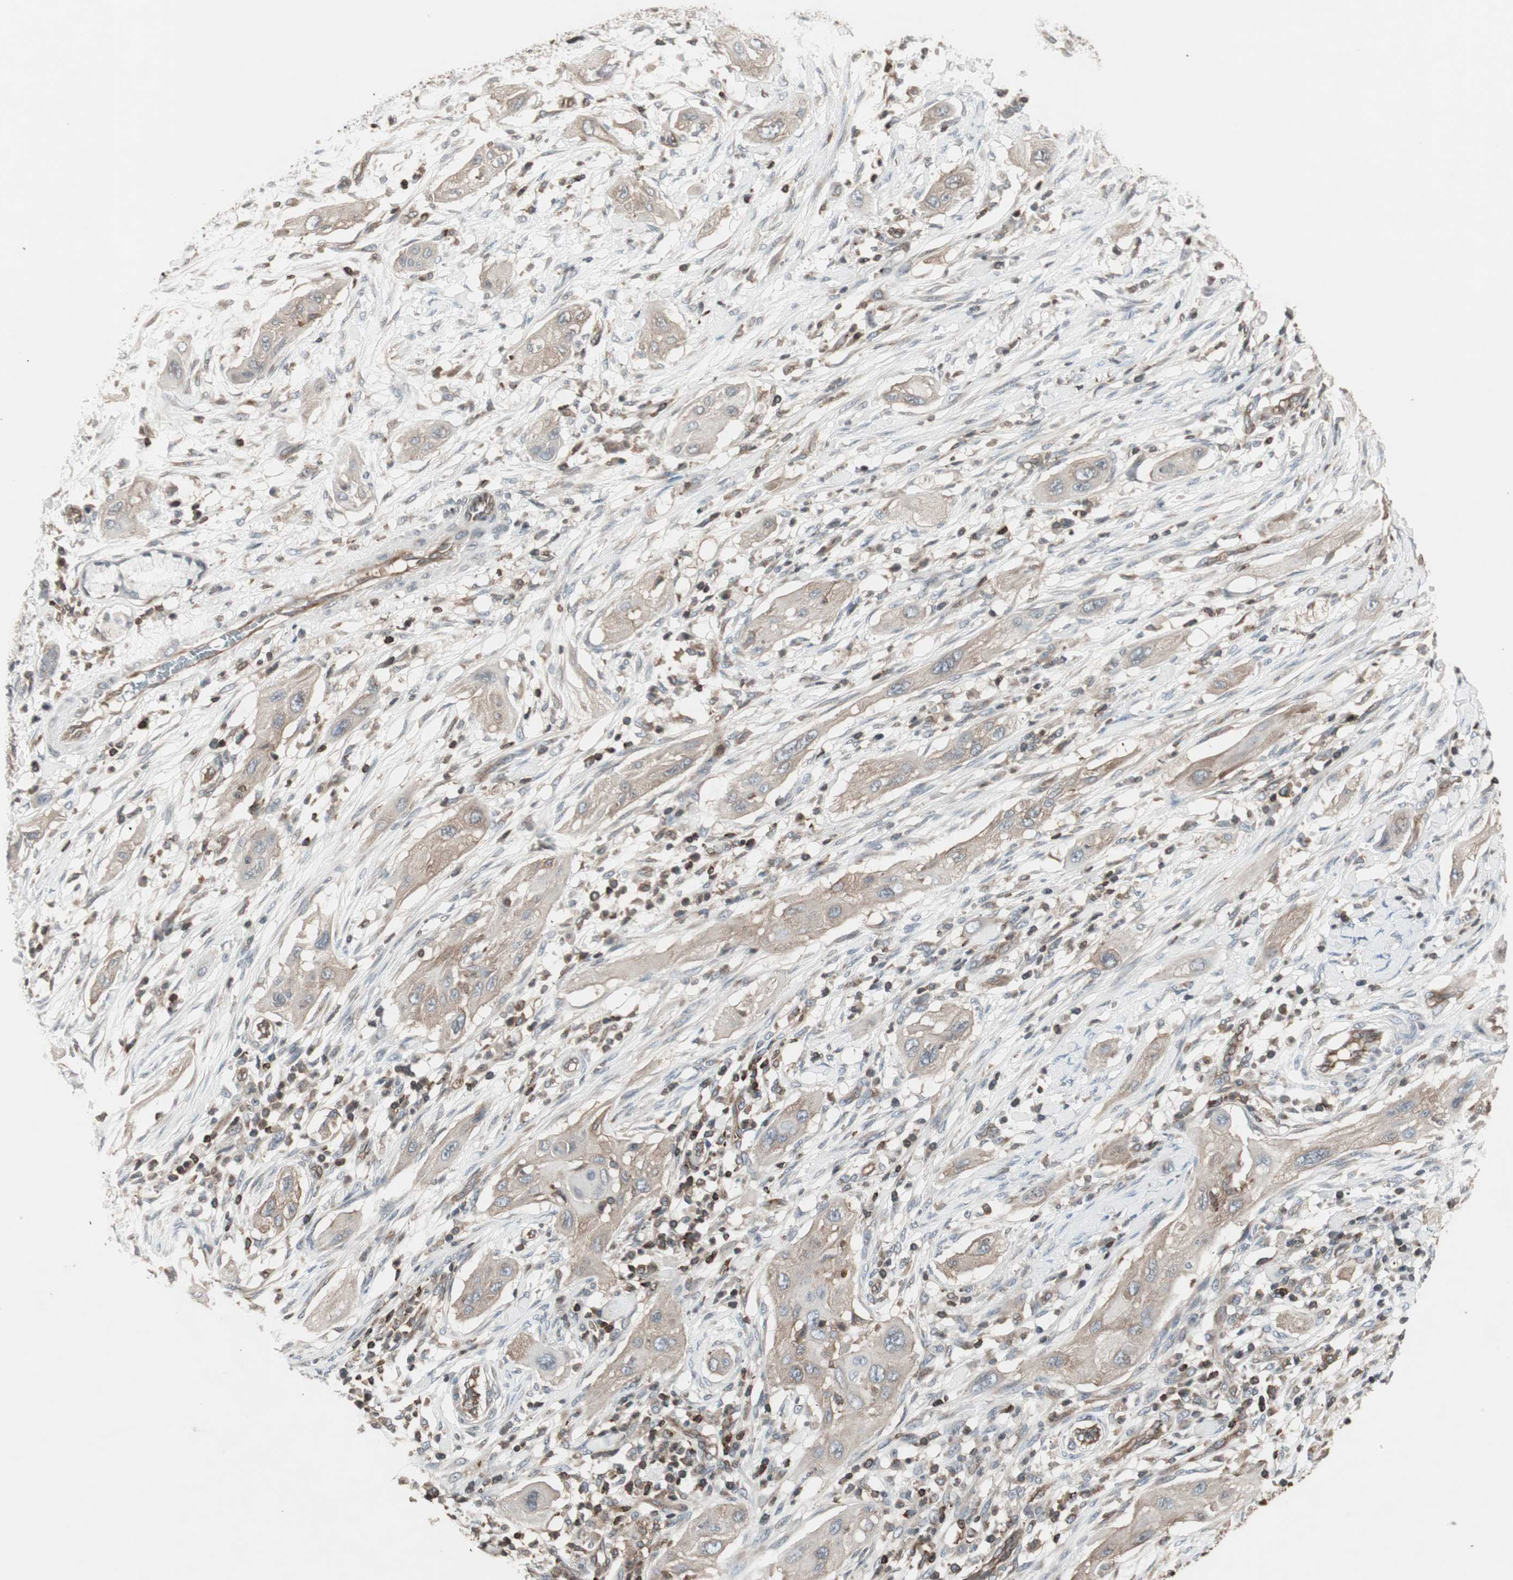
{"staining": {"intensity": "weak", "quantity": "25%-75%", "location": "cytoplasmic/membranous"}, "tissue": "lung cancer", "cell_type": "Tumor cells", "image_type": "cancer", "snomed": [{"axis": "morphology", "description": "Squamous cell carcinoma, NOS"}, {"axis": "topography", "description": "Lung"}], "caption": "Protein staining shows weak cytoplasmic/membranous staining in about 25%-75% of tumor cells in lung cancer. The staining is performed using DAB brown chromogen to label protein expression. The nuclei are counter-stained blue using hematoxylin.", "gene": "ARHGEF1", "patient": {"sex": "female", "age": 47}}